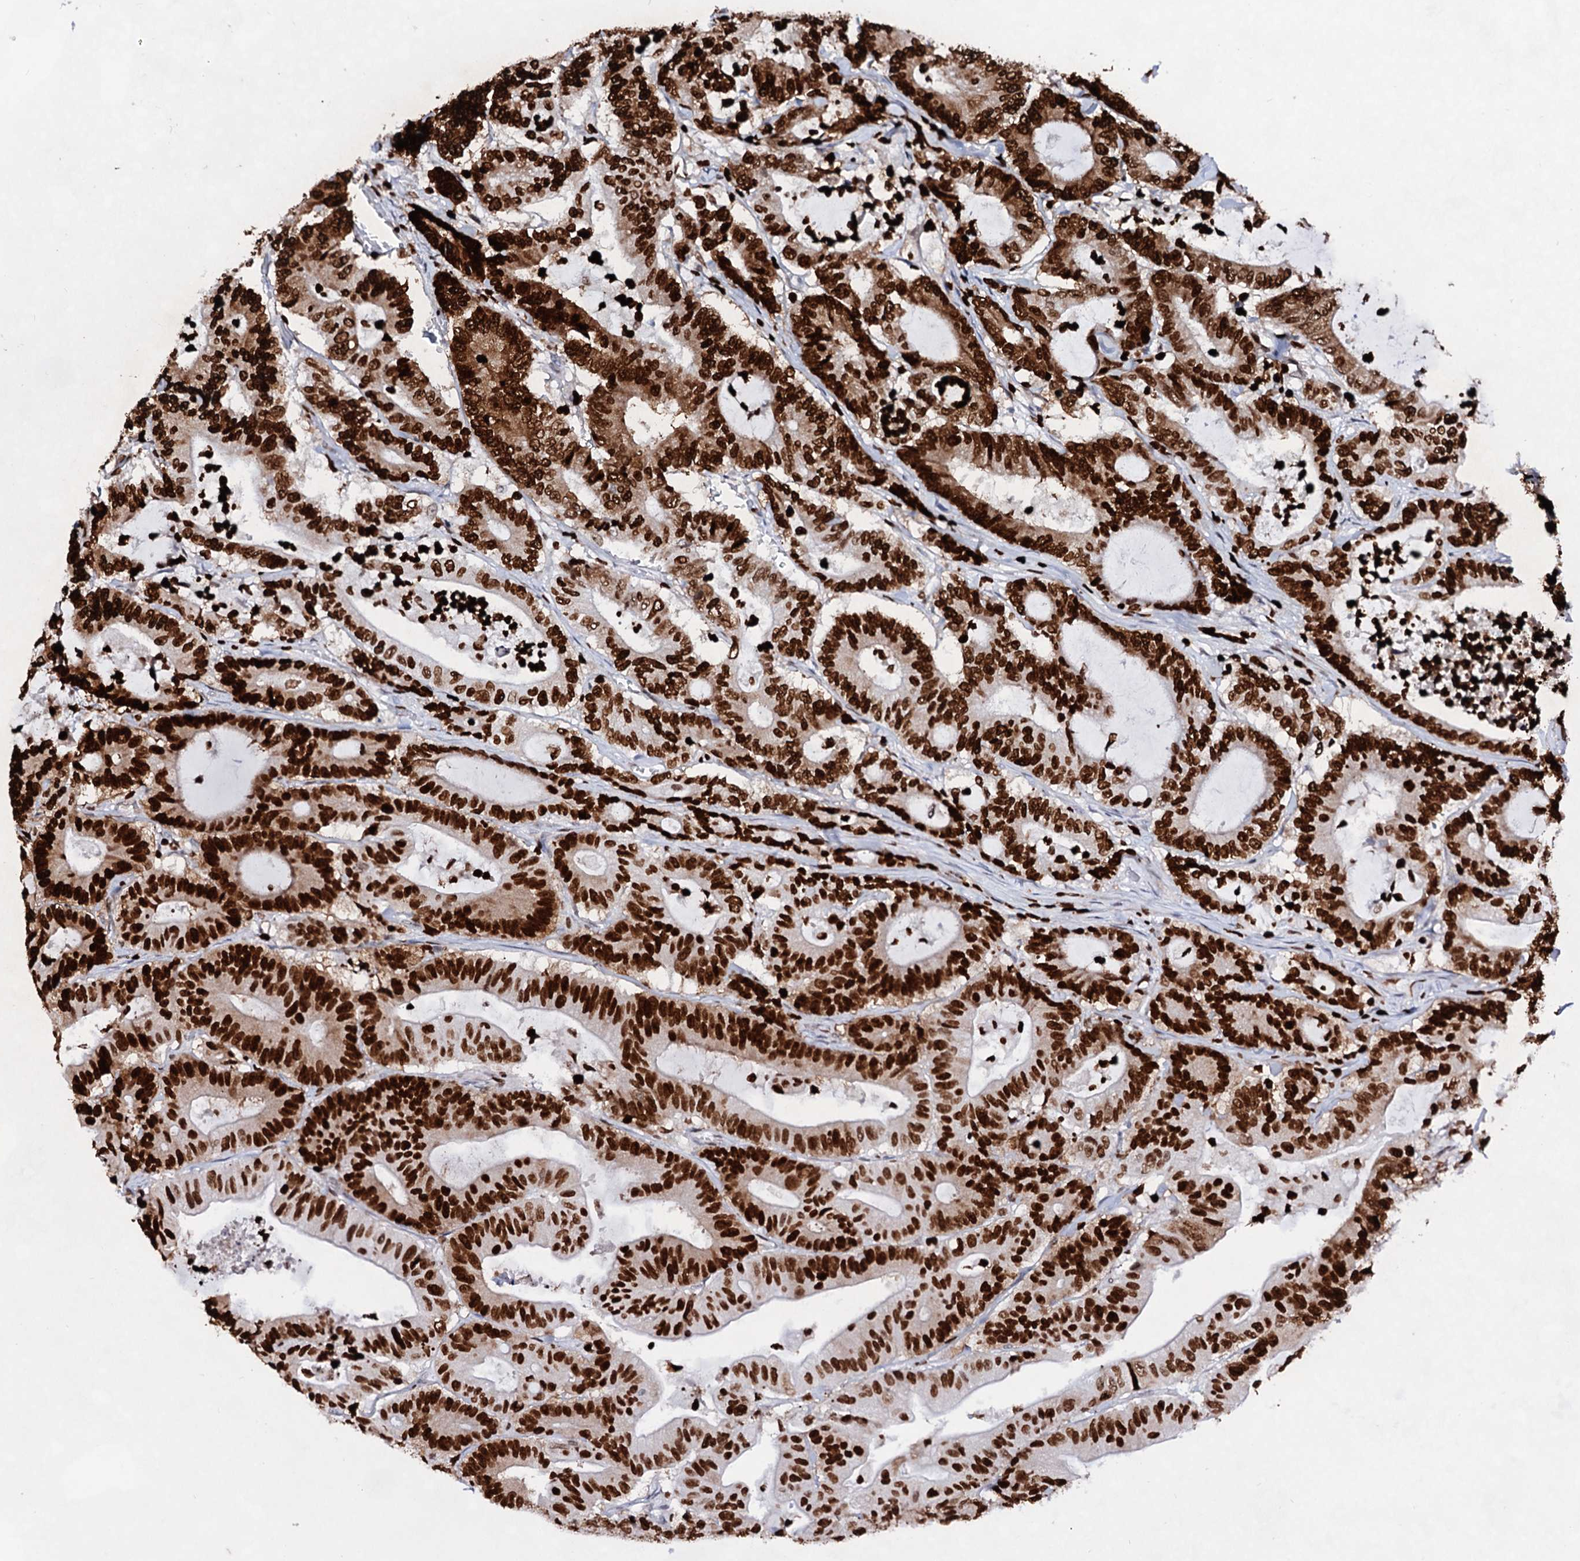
{"staining": {"intensity": "strong", "quantity": ">75%", "location": "nuclear"}, "tissue": "colorectal cancer", "cell_type": "Tumor cells", "image_type": "cancer", "snomed": [{"axis": "morphology", "description": "Adenocarcinoma, NOS"}, {"axis": "topography", "description": "Colon"}], "caption": "Approximately >75% of tumor cells in colorectal adenocarcinoma demonstrate strong nuclear protein positivity as visualized by brown immunohistochemical staining.", "gene": "HMGB2", "patient": {"sex": "female", "age": 84}}